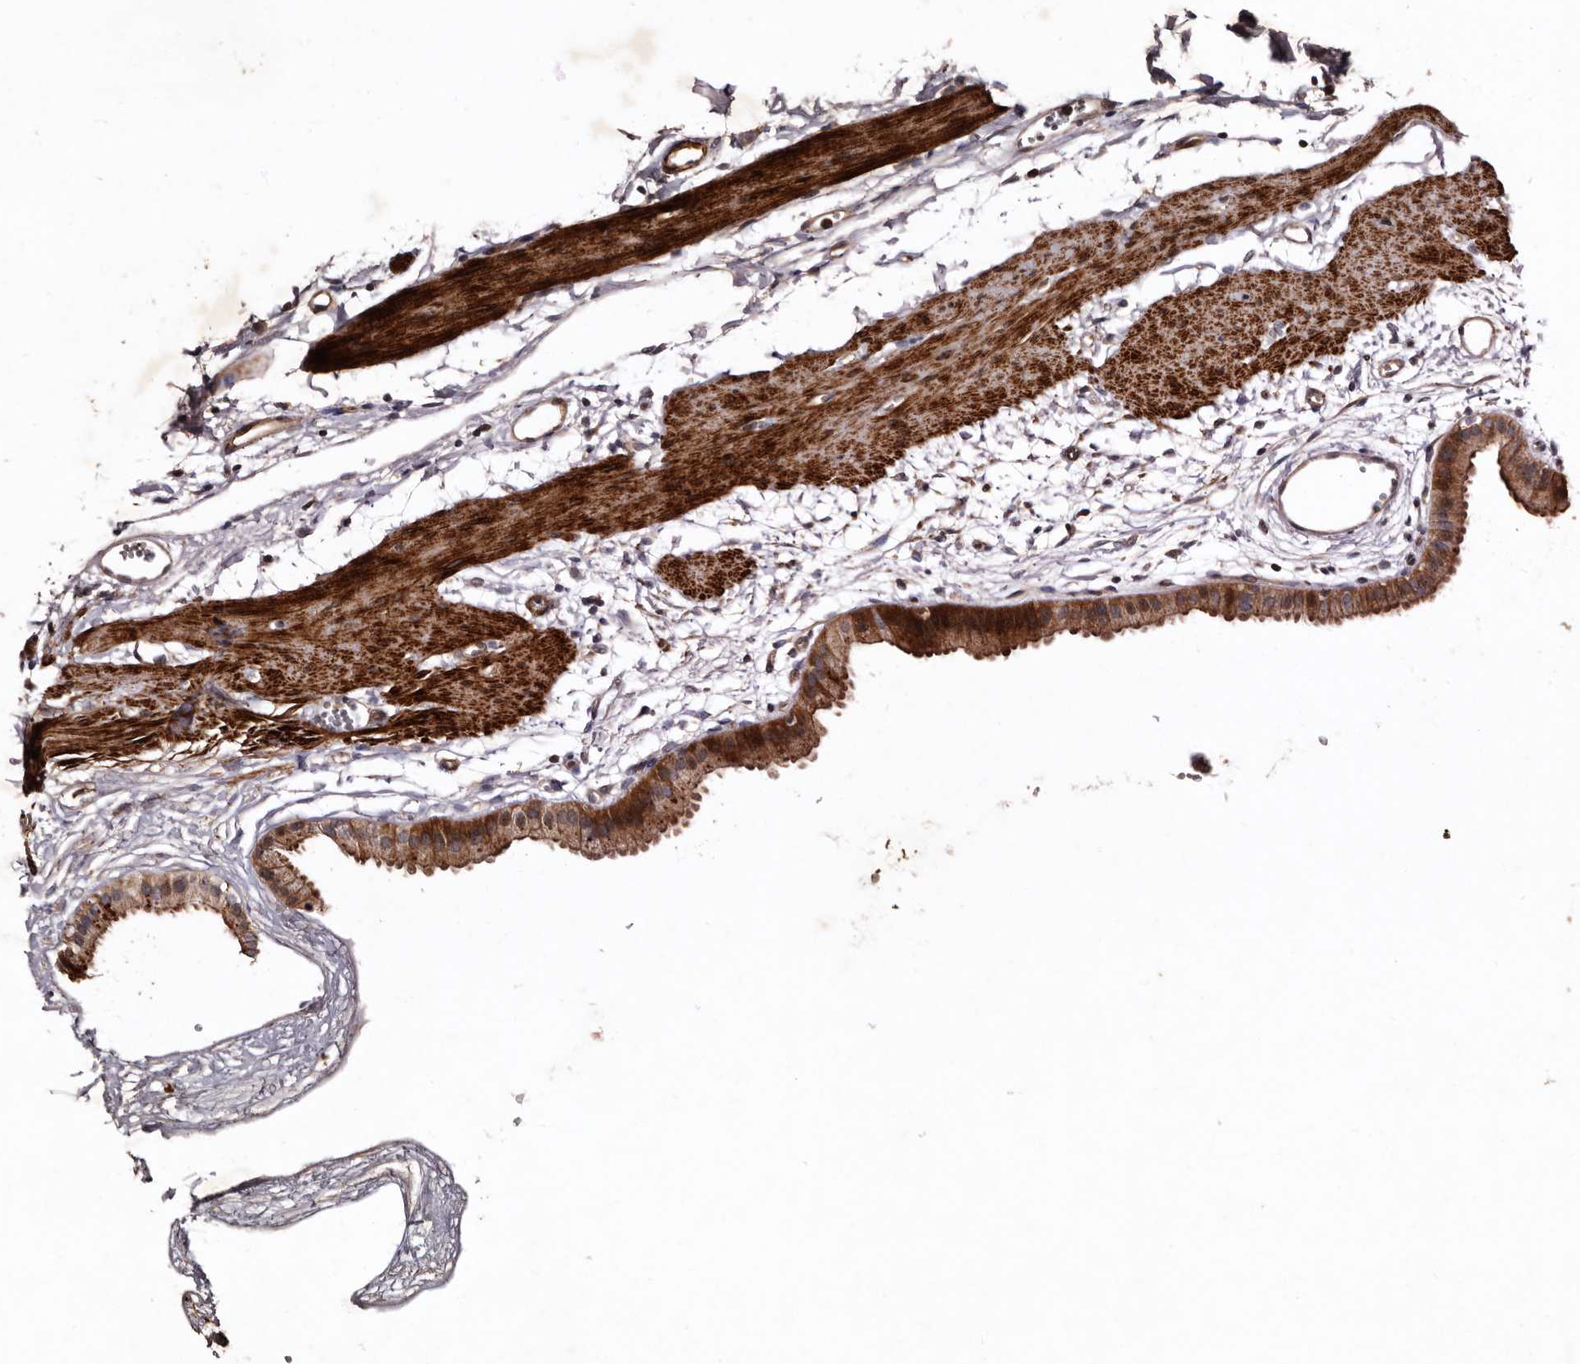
{"staining": {"intensity": "strong", "quantity": ">75%", "location": "cytoplasmic/membranous"}, "tissue": "gallbladder", "cell_type": "Glandular cells", "image_type": "normal", "snomed": [{"axis": "morphology", "description": "Normal tissue, NOS"}, {"axis": "topography", "description": "Gallbladder"}], "caption": "Unremarkable gallbladder reveals strong cytoplasmic/membranous staining in about >75% of glandular cells.", "gene": "PRKD3", "patient": {"sex": "female", "age": 64}}